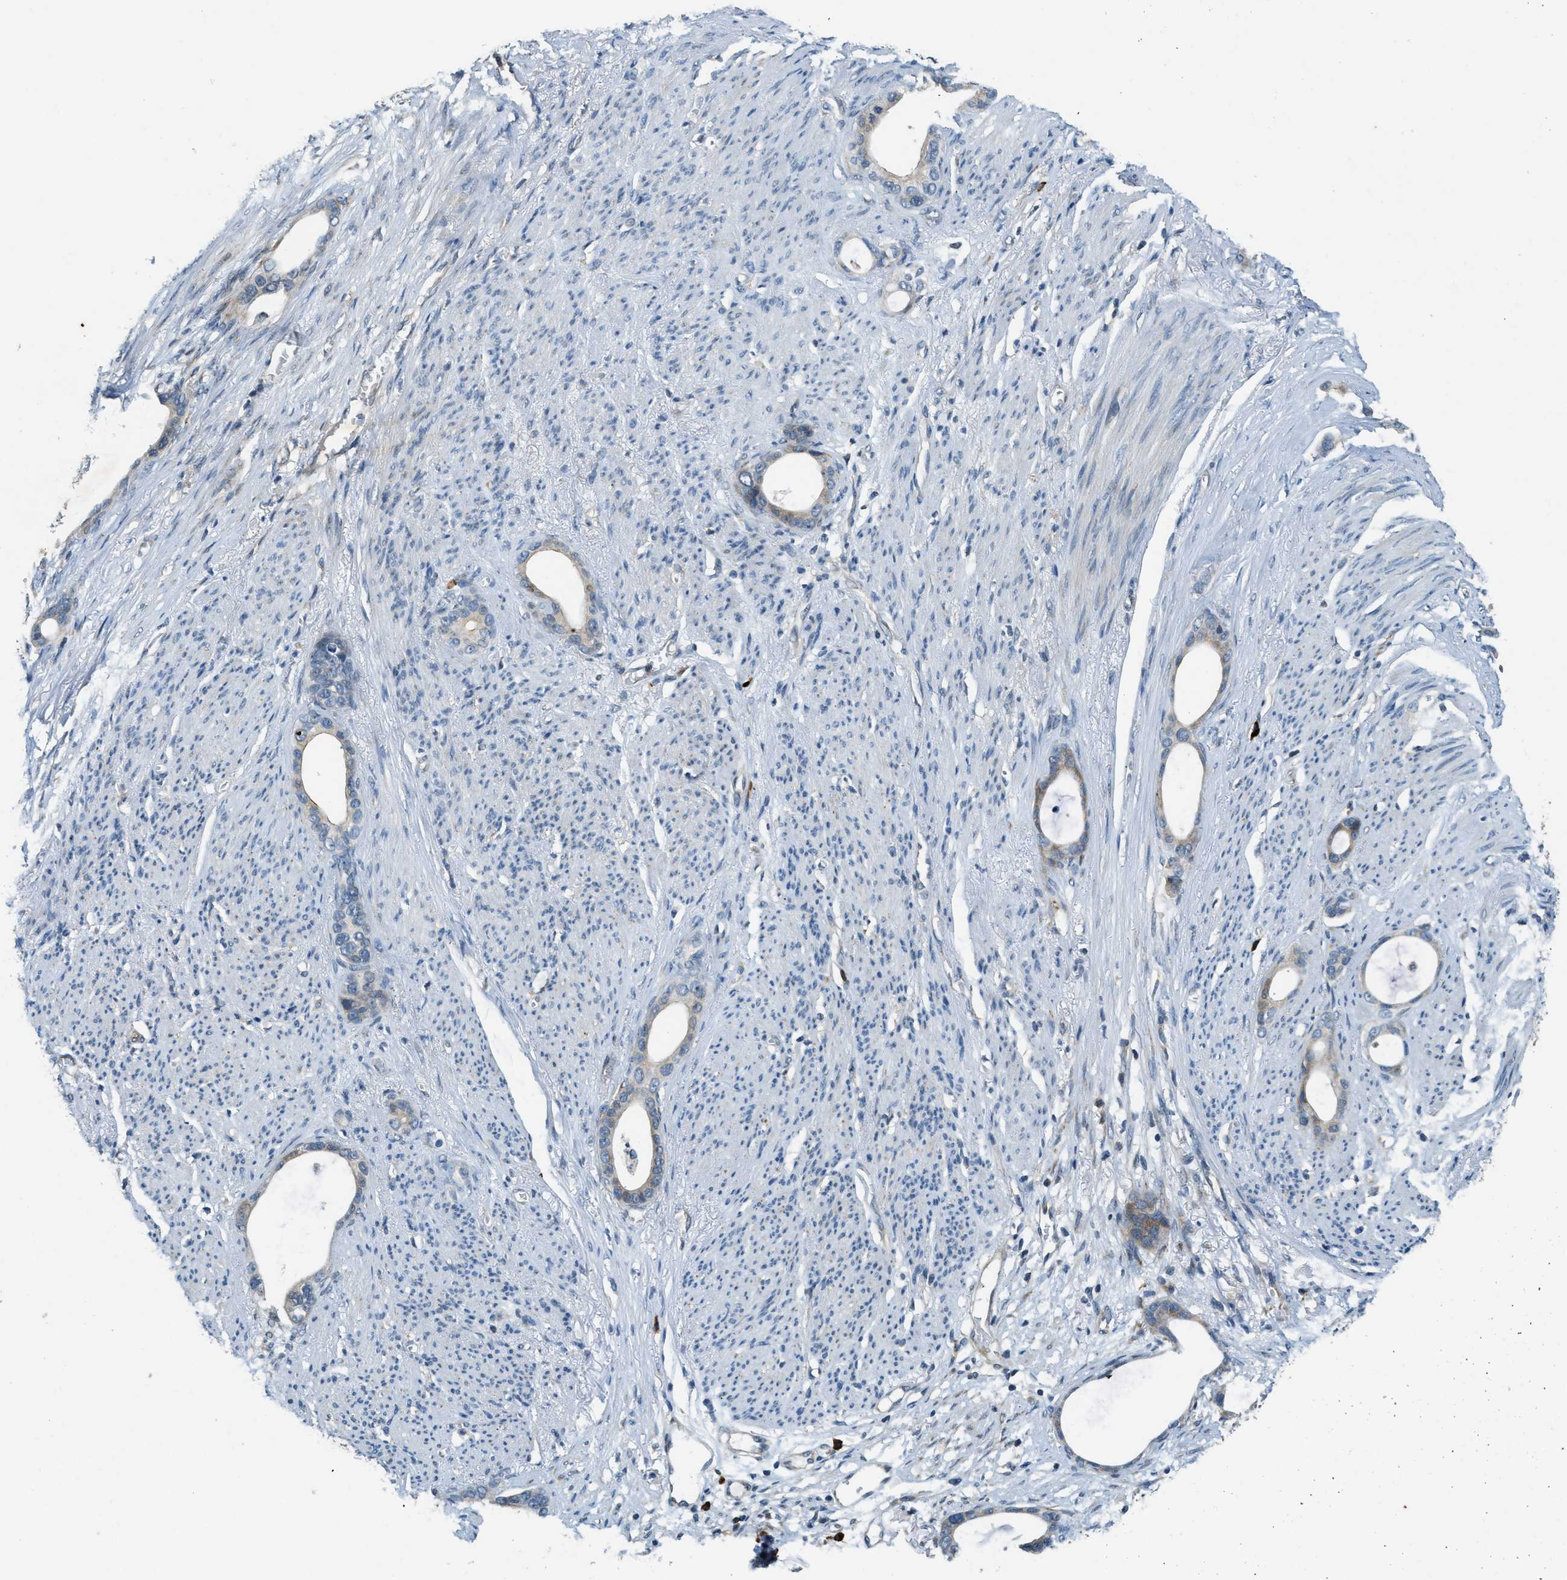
{"staining": {"intensity": "moderate", "quantity": "<25%", "location": "cytoplasmic/membranous"}, "tissue": "stomach cancer", "cell_type": "Tumor cells", "image_type": "cancer", "snomed": [{"axis": "morphology", "description": "Adenocarcinoma, NOS"}, {"axis": "topography", "description": "Stomach"}], "caption": "IHC image of neoplastic tissue: stomach adenocarcinoma stained using immunohistochemistry (IHC) shows low levels of moderate protein expression localized specifically in the cytoplasmic/membranous of tumor cells, appearing as a cytoplasmic/membranous brown color.", "gene": "HERC2", "patient": {"sex": "female", "age": 75}}